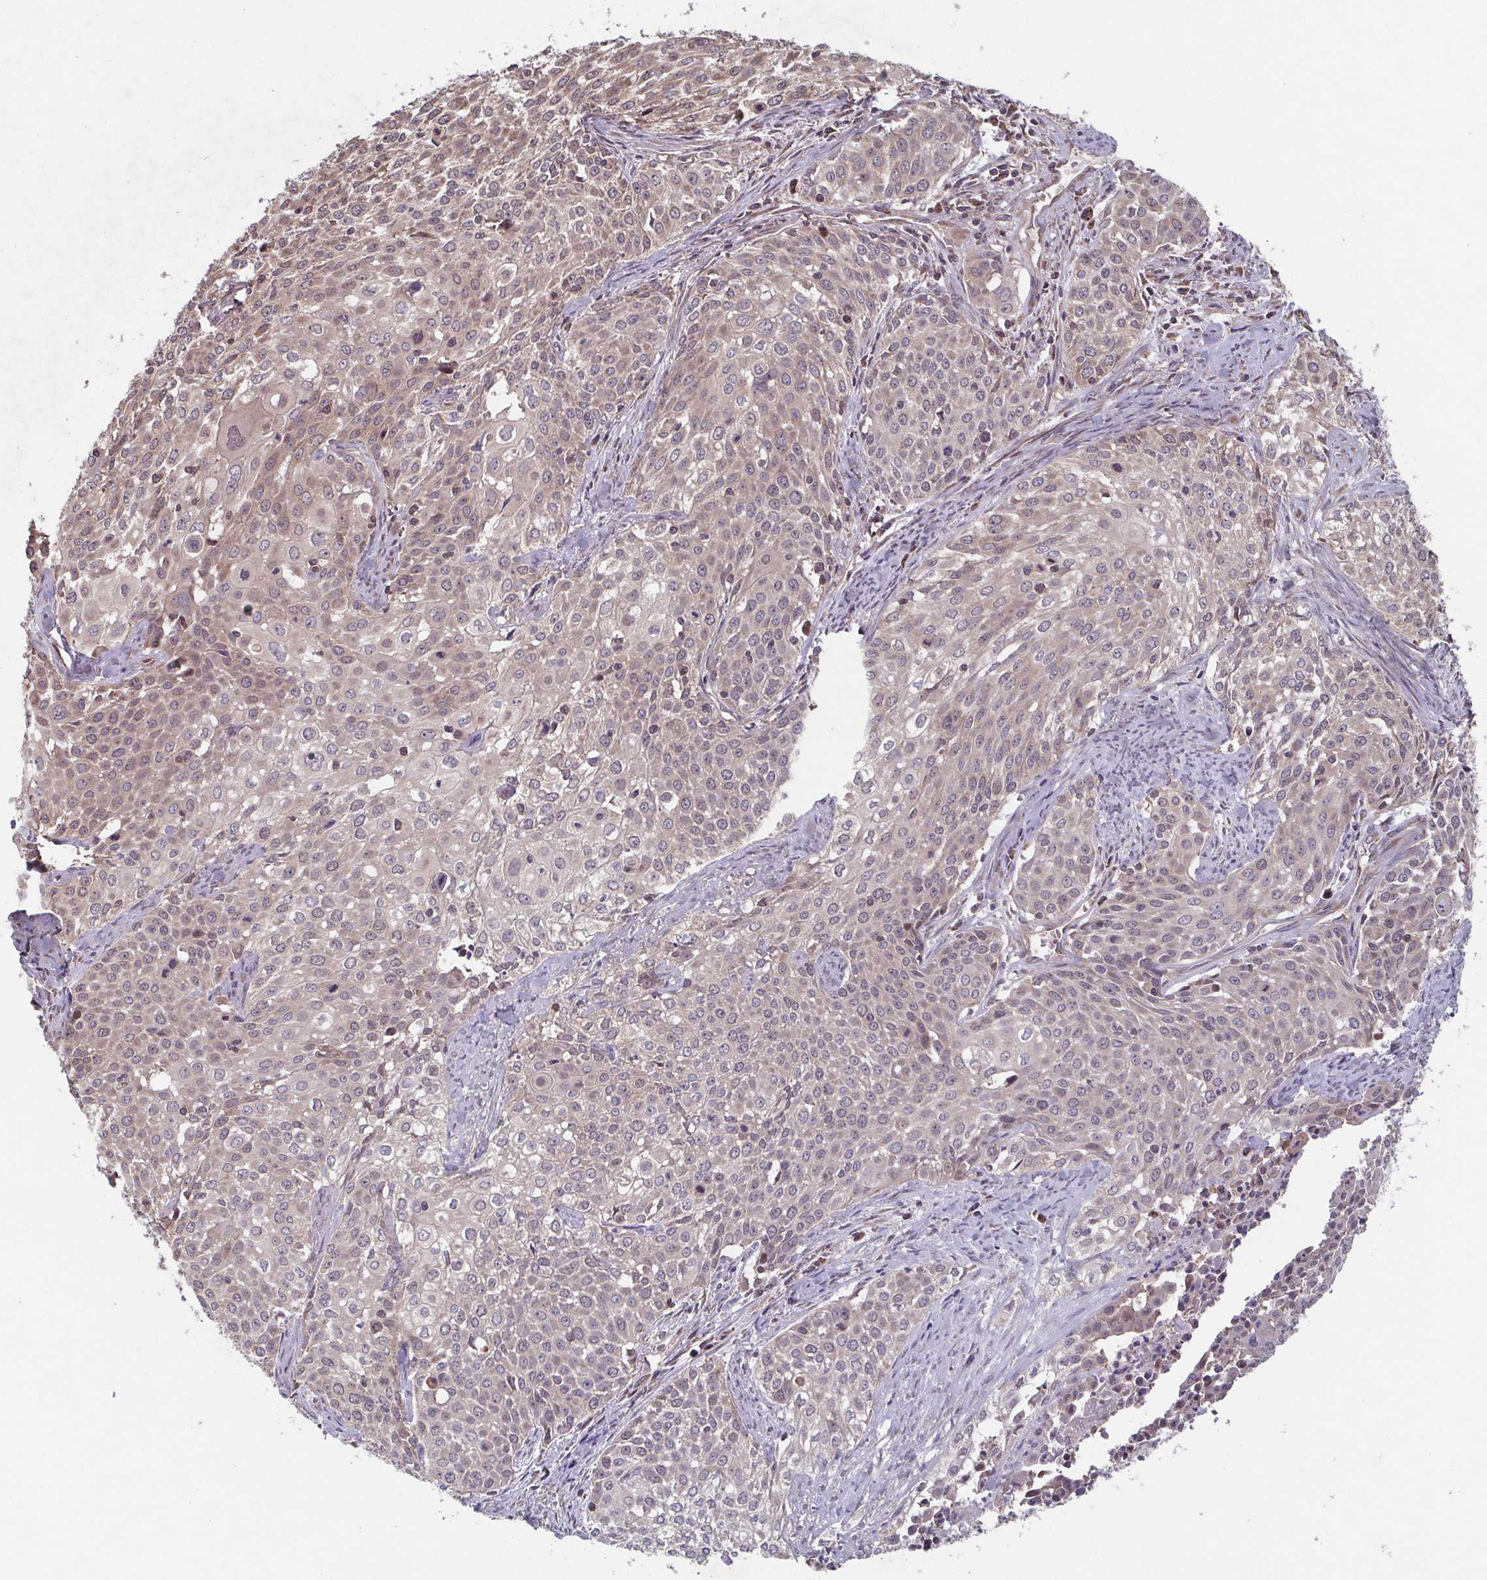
{"staining": {"intensity": "weak", "quantity": "25%-75%", "location": "cytoplasmic/membranous,nuclear"}, "tissue": "cervical cancer", "cell_type": "Tumor cells", "image_type": "cancer", "snomed": [{"axis": "morphology", "description": "Squamous cell carcinoma, NOS"}, {"axis": "topography", "description": "Cervix"}], "caption": "DAB (3,3'-diaminobenzidine) immunohistochemical staining of human cervical cancer (squamous cell carcinoma) shows weak cytoplasmic/membranous and nuclear protein expression in approximately 25%-75% of tumor cells.", "gene": "COPB1", "patient": {"sex": "female", "age": 39}}